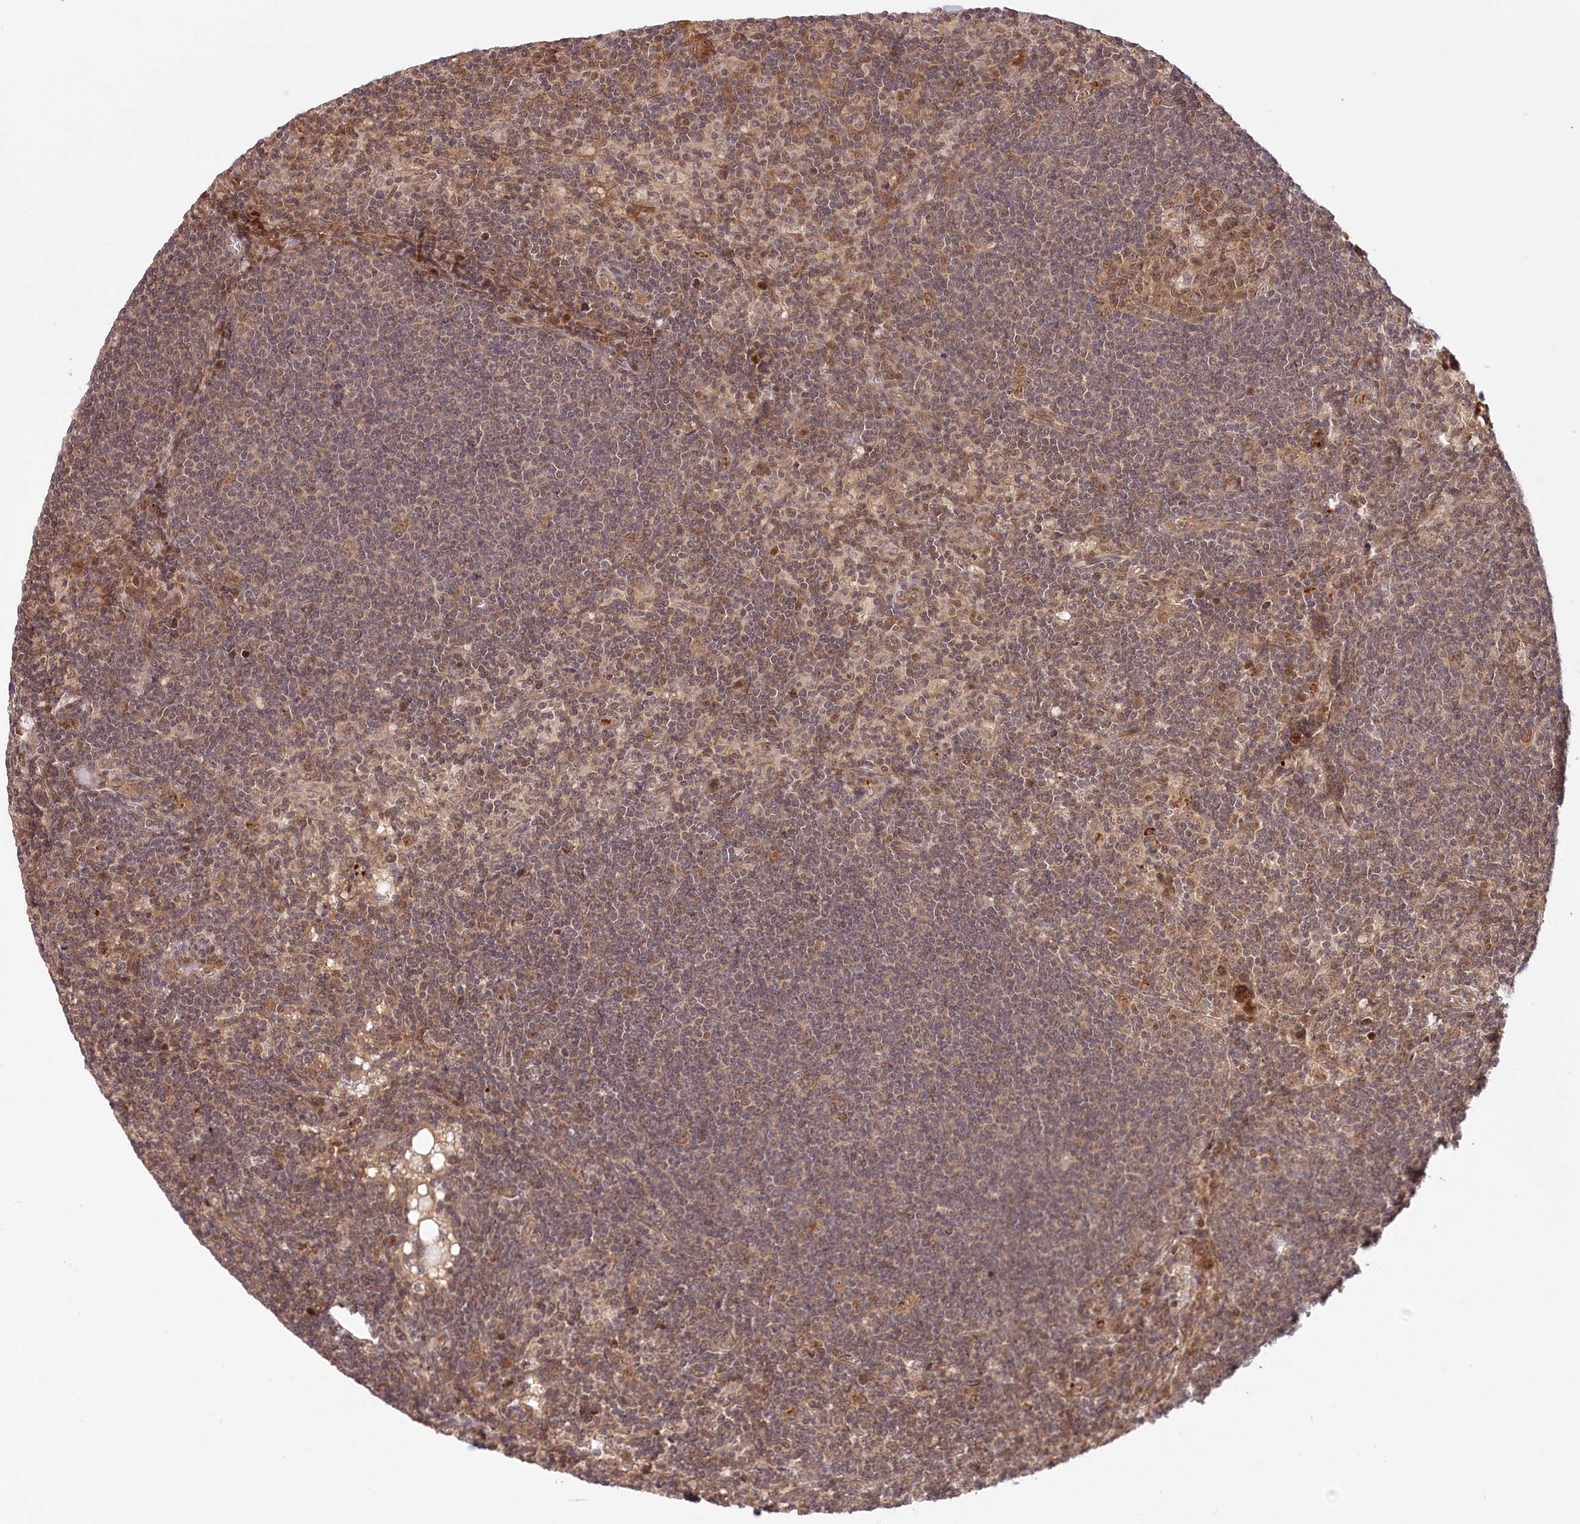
{"staining": {"intensity": "moderate", "quantity": "25%-75%", "location": "cytoplasmic/membranous,nuclear"}, "tissue": "lymph node", "cell_type": "Germinal center cells", "image_type": "normal", "snomed": [{"axis": "morphology", "description": "Normal tissue, NOS"}, {"axis": "topography", "description": "Lymph node"}], "caption": "IHC (DAB (3,3'-diaminobenzidine)) staining of normal human lymph node exhibits moderate cytoplasmic/membranous,nuclear protein positivity in about 25%-75% of germinal center cells.", "gene": "CEP70", "patient": {"sex": "male", "age": 69}}